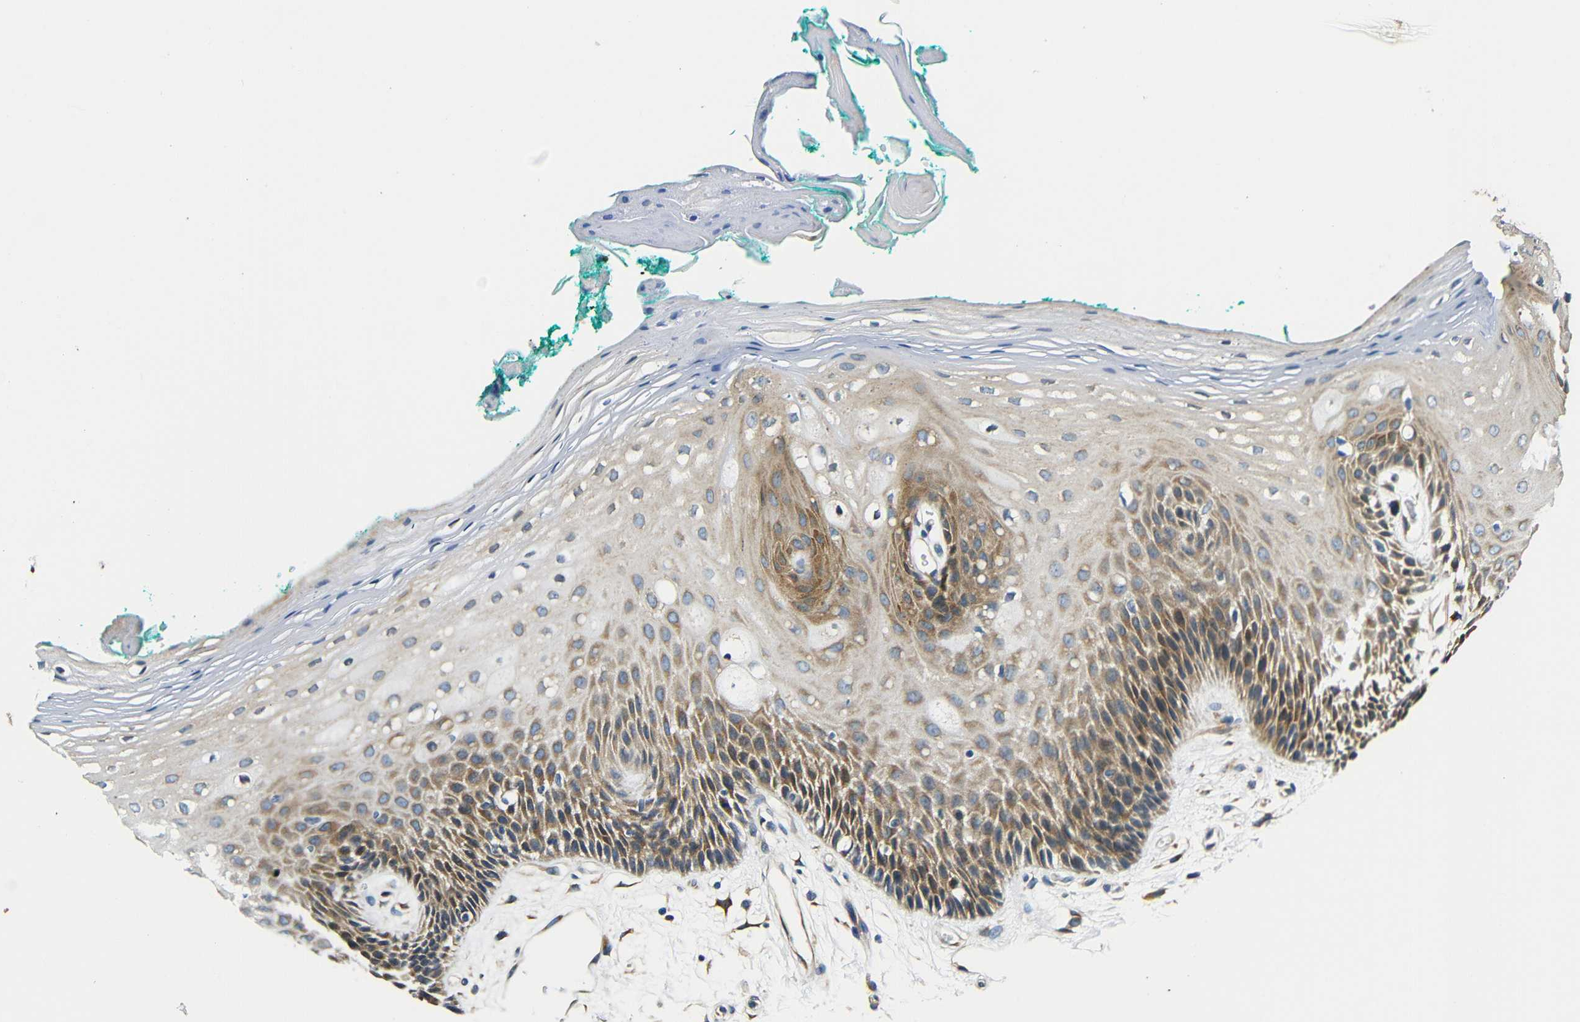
{"staining": {"intensity": "moderate", "quantity": ">75%", "location": "cytoplasmic/membranous"}, "tissue": "oral mucosa", "cell_type": "Squamous epithelial cells", "image_type": "normal", "snomed": [{"axis": "morphology", "description": "Normal tissue, NOS"}, {"axis": "topography", "description": "Skeletal muscle"}, {"axis": "topography", "description": "Oral tissue"}, {"axis": "topography", "description": "Peripheral nerve tissue"}], "caption": "A brown stain shows moderate cytoplasmic/membranous staining of a protein in squamous epithelial cells of unremarkable human oral mucosa. Immunohistochemistry (ihc) stains the protein in brown and the nuclei are stained blue.", "gene": "VAPB", "patient": {"sex": "female", "age": 84}}